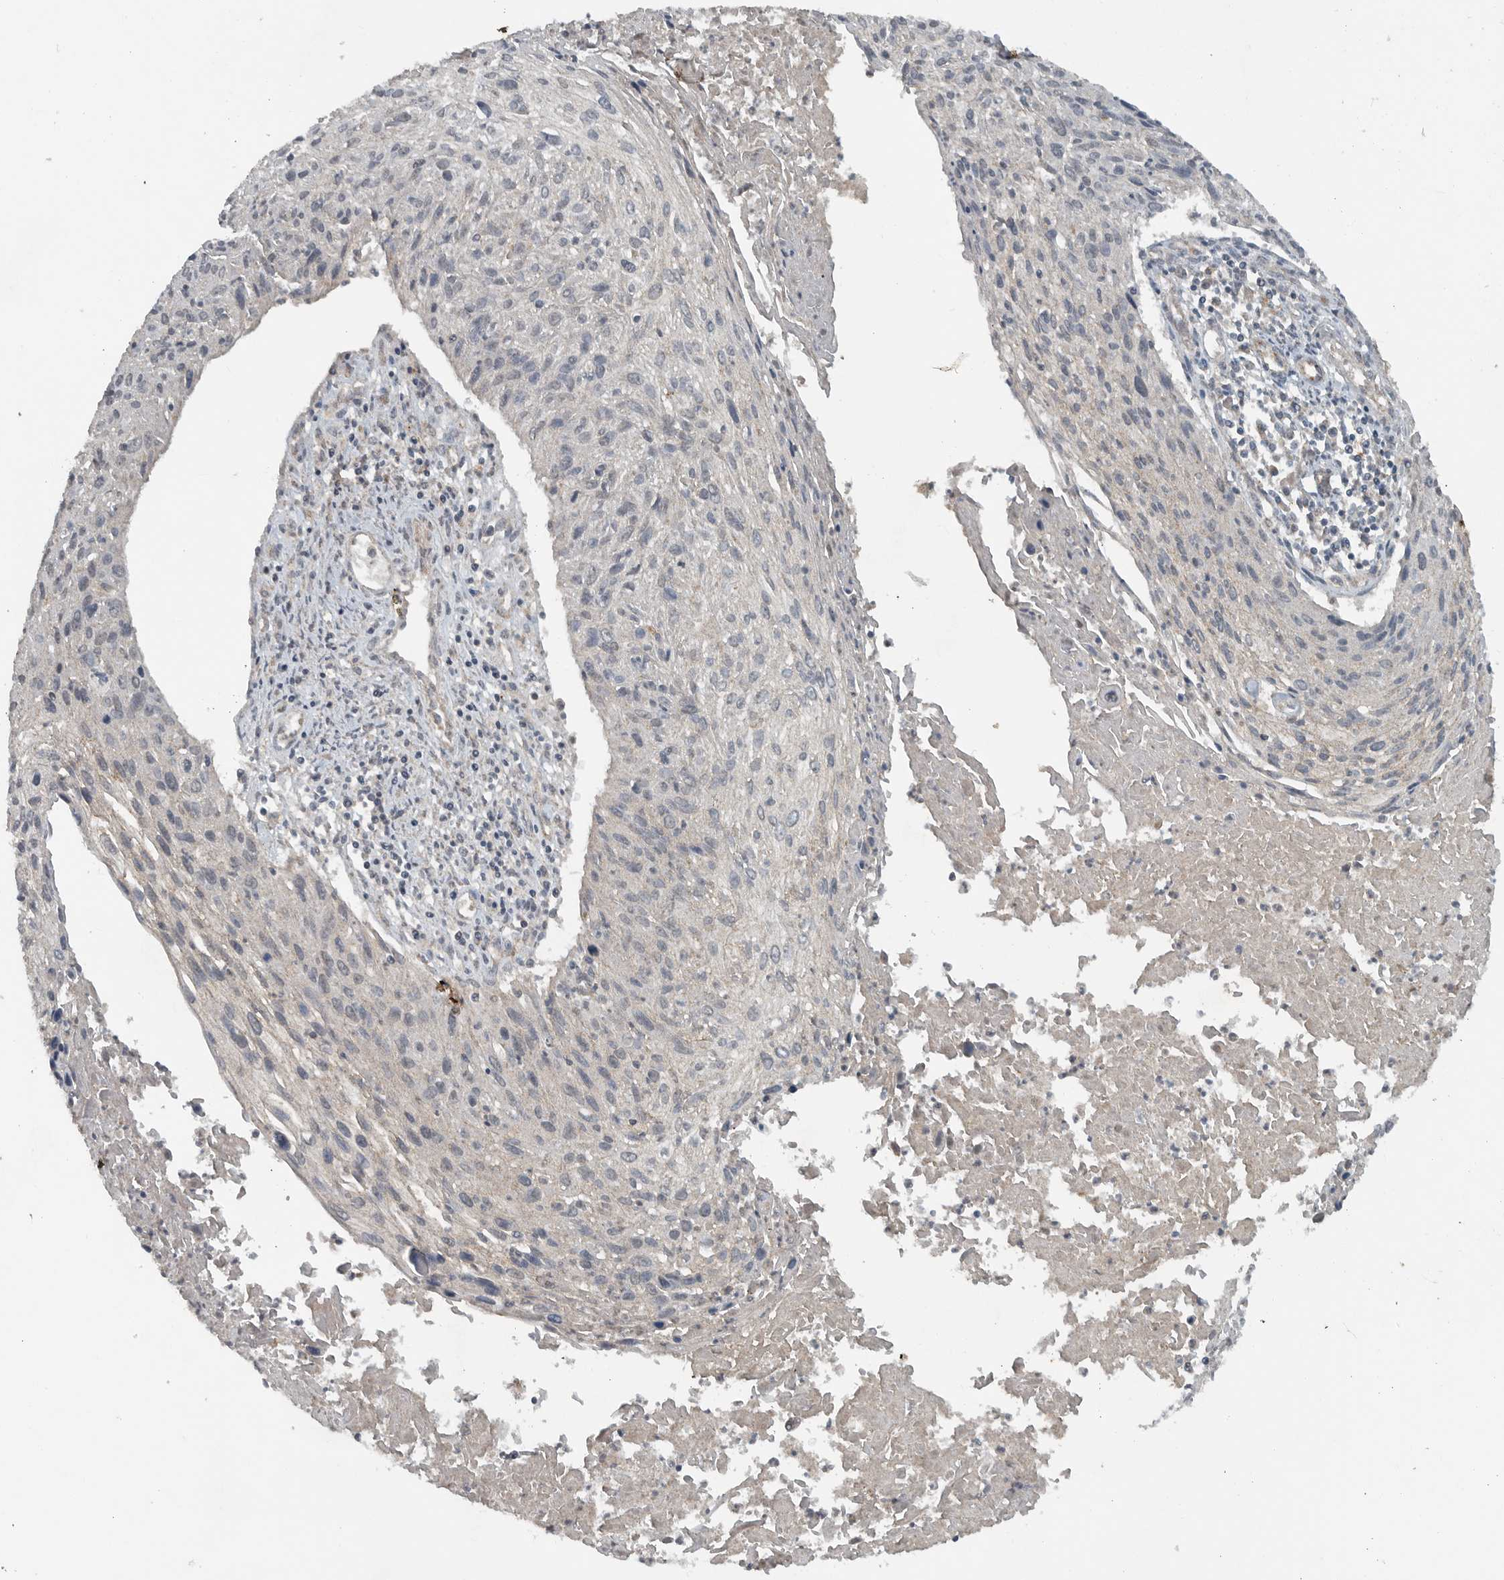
{"staining": {"intensity": "negative", "quantity": "none", "location": "none"}, "tissue": "cervical cancer", "cell_type": "Tumor cells", "image_type": "cancer", "snomed": [{"axis": "morphology", "description": "Squamous cell carcinoma, NOS"}, {"axis": "topography", "description": "Cervix"}], "caption": "Human cervical cancer (squamous cell carcinoma) stained for a protein using immunohistochemistry (IHC) exhibits no expression in tumor cells.", "gene": "IL6ST", "patient": {"sex": "female", "age": 51}}